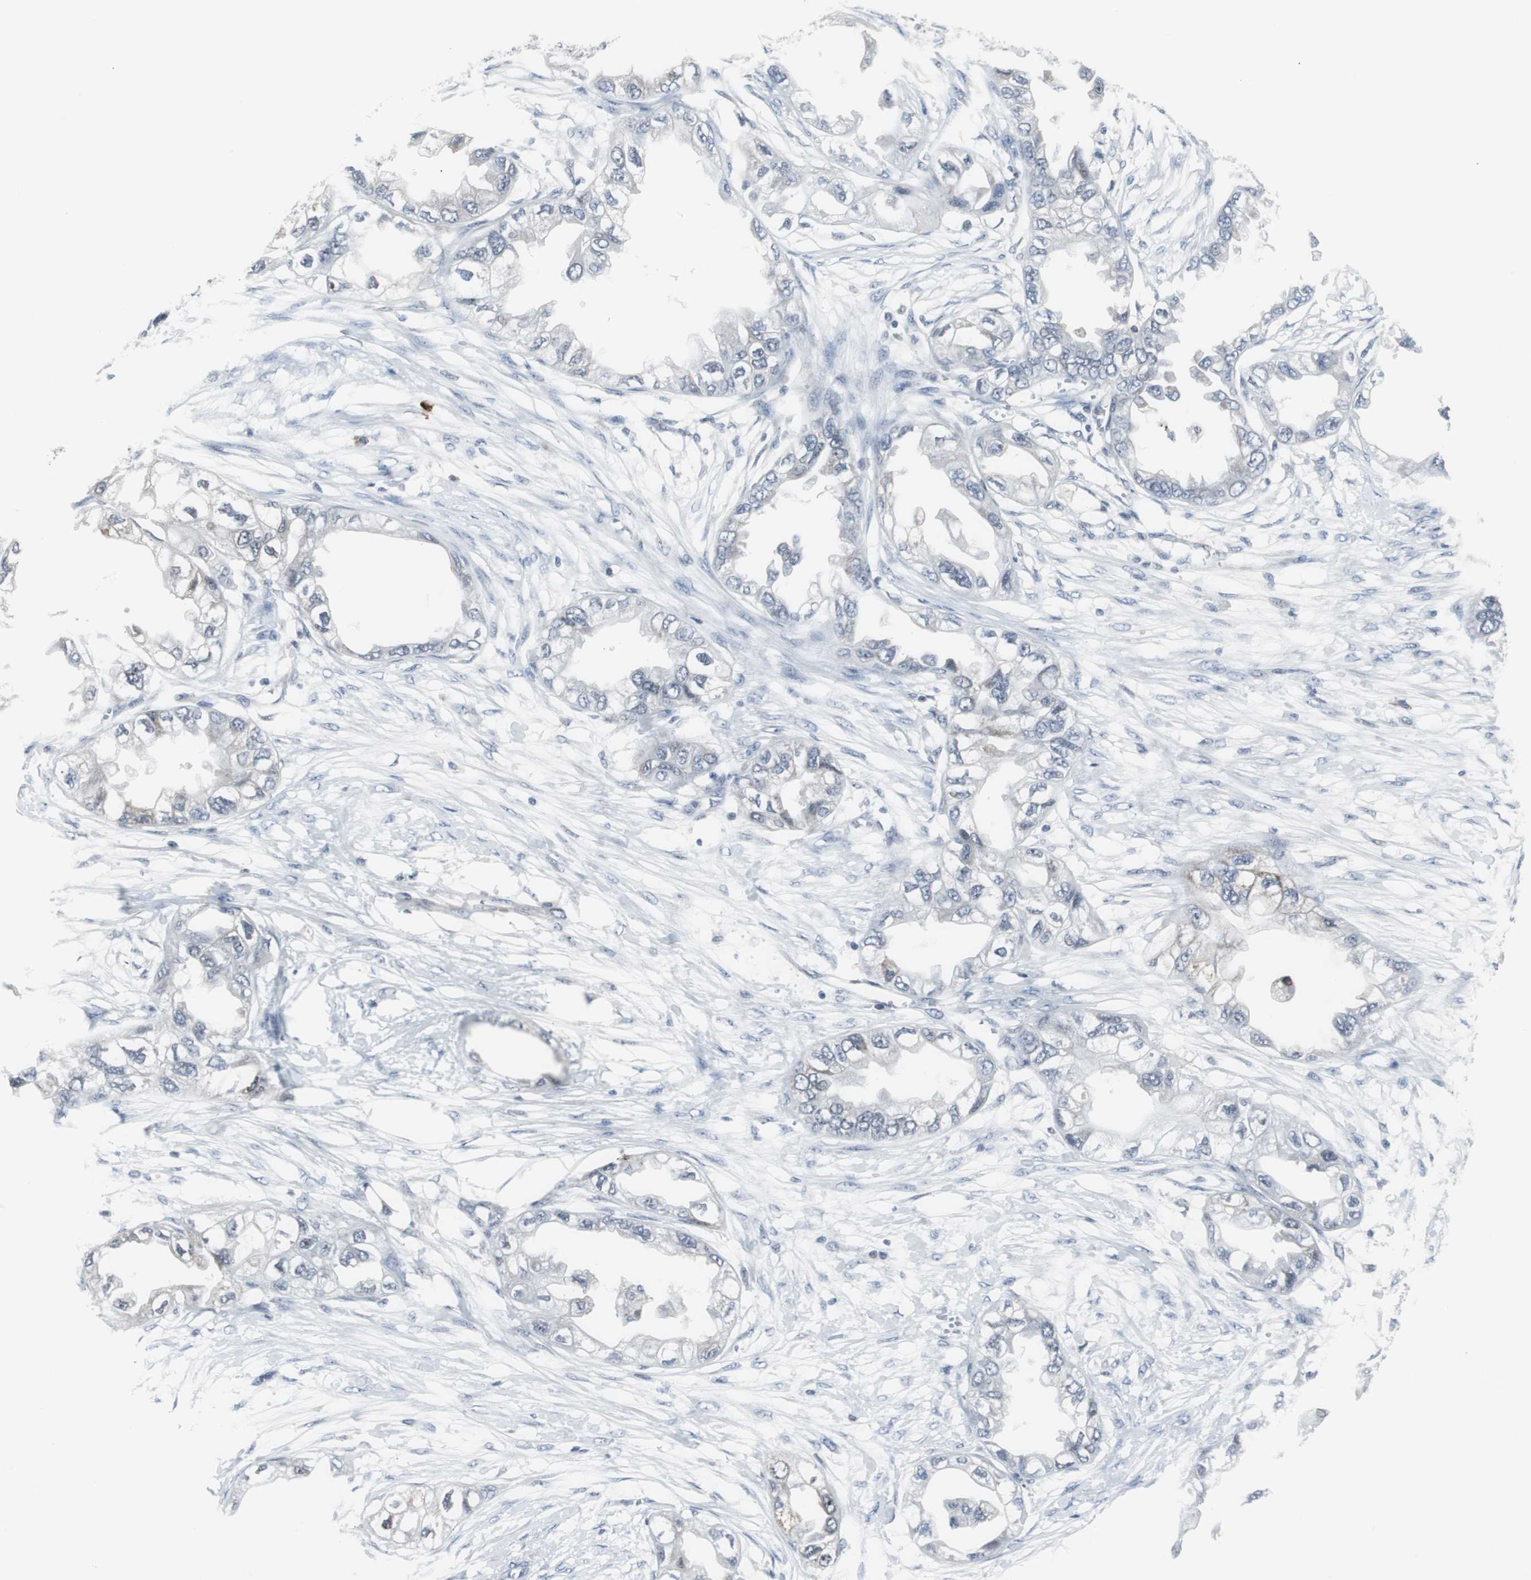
{"staining": {"intensity": "weak", "quantity": "<25%", "location": "cytoplasmic/membranous"}, "tissue": "endometrial cancer", "cell_type": "Tumor cells", "image_type": "cancer", "snomed": [{"axis": "morphology", "description": "Adenocarcinoma, NOS"}, {"axis": "topography", "description": "Endometrium"}], "caption": "IHC of human endometrial cancer (adenocarcinoma) reveals no expression in tumor cells.", "gene": "DOK1", "patient": {"sex": "female", "age": 67}}